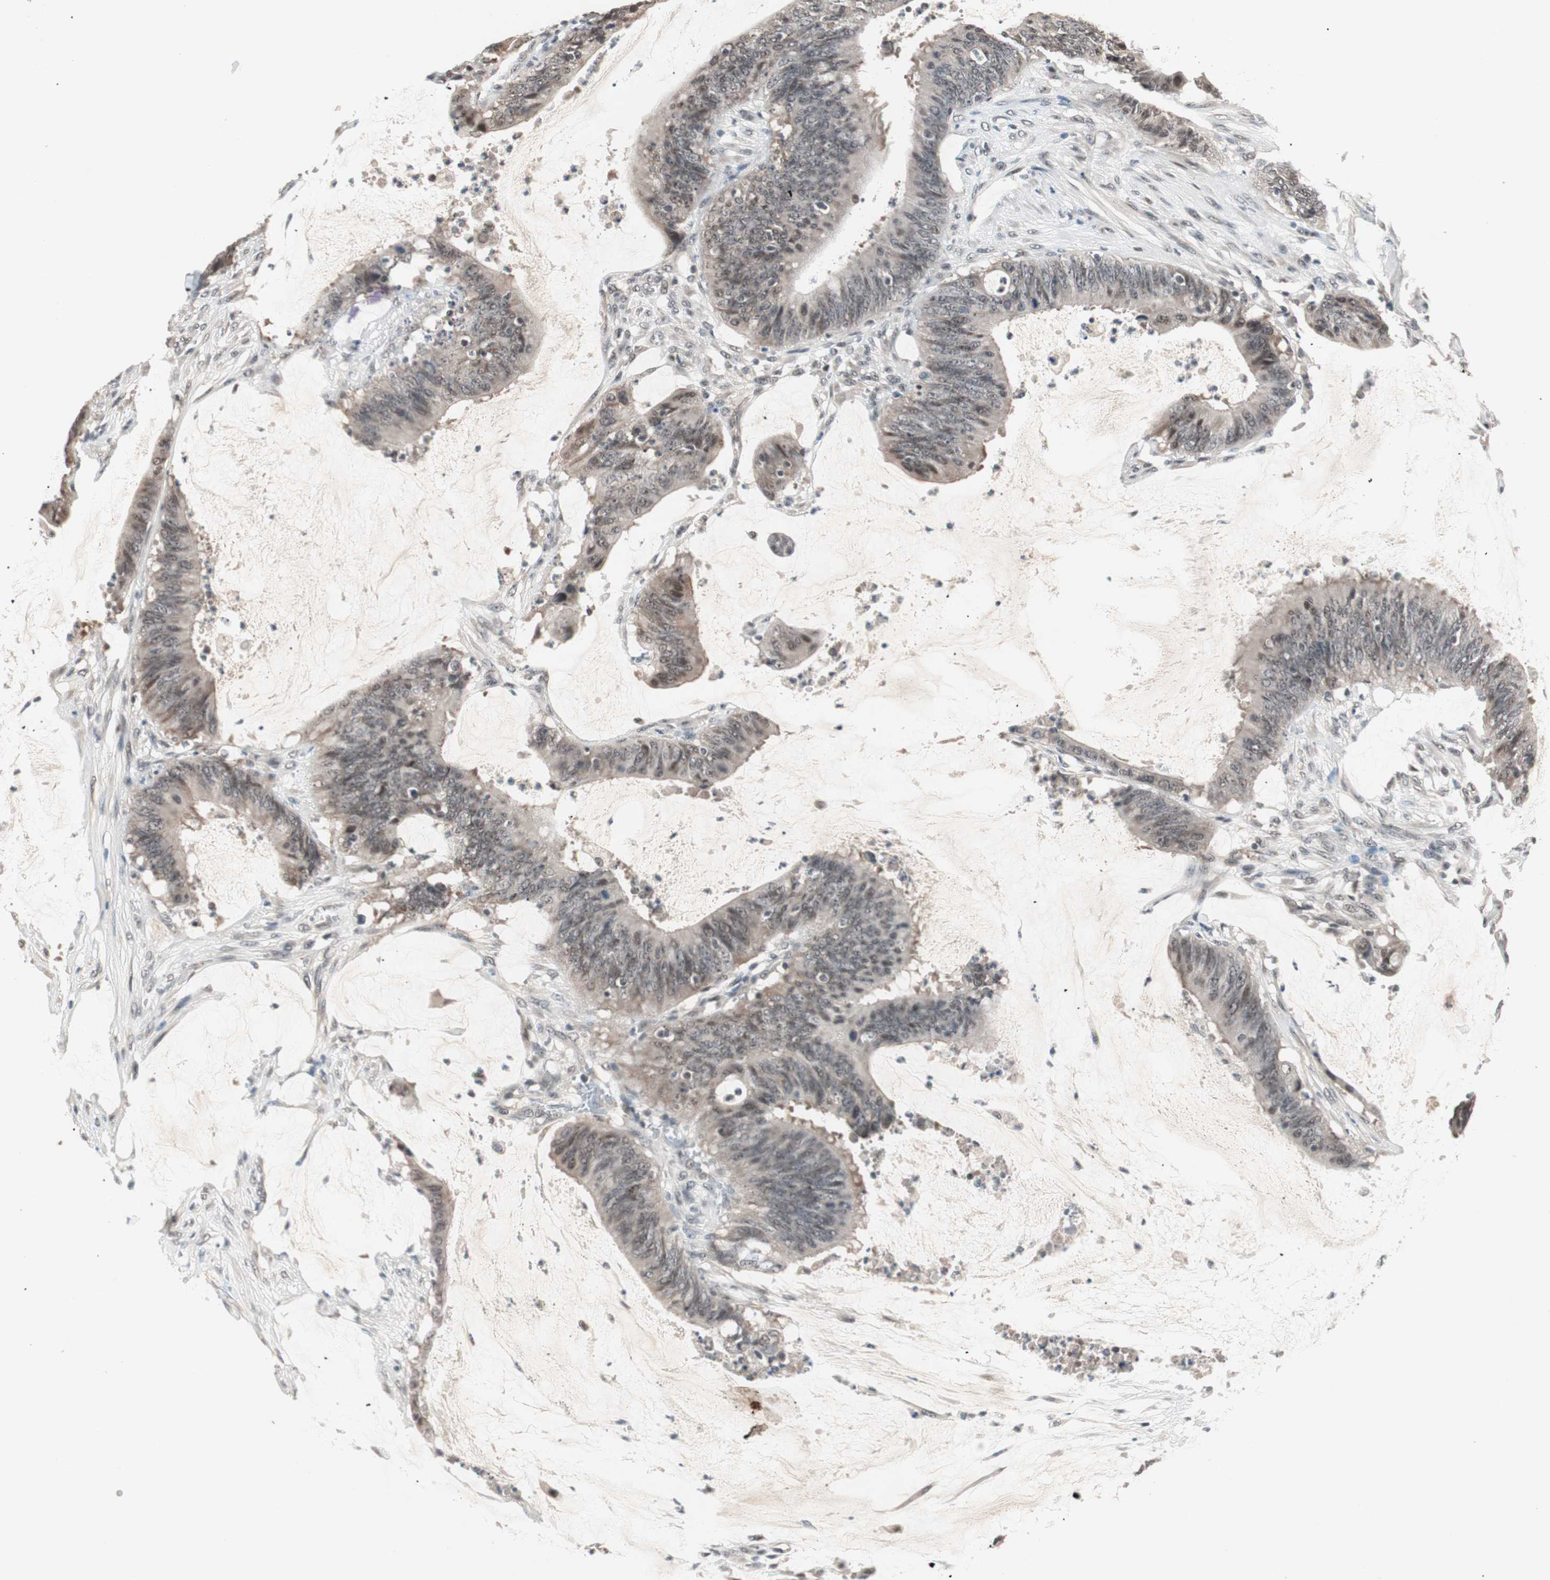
{"staining": {"intensity": "weak", "quantity": "25%-75%", "location": "nuclear"}, "tissue": "colorectal cancer", "cell_type": "Tumor cells", "image_type": "cancer", "snomed": [{"axis": "morphology", "description": "Adenocarcinoma, NOS"}, {"axis": "topography", "description": "Rectum"}], "caption": "Brown immunohistochemical staining in human colorectal adenocarcinoma reveals weak nuclear staining in approximately 25%-75% of tumor cells.", "gene": "NFRKB", "patient": {"sex": "female", "age": 66}}